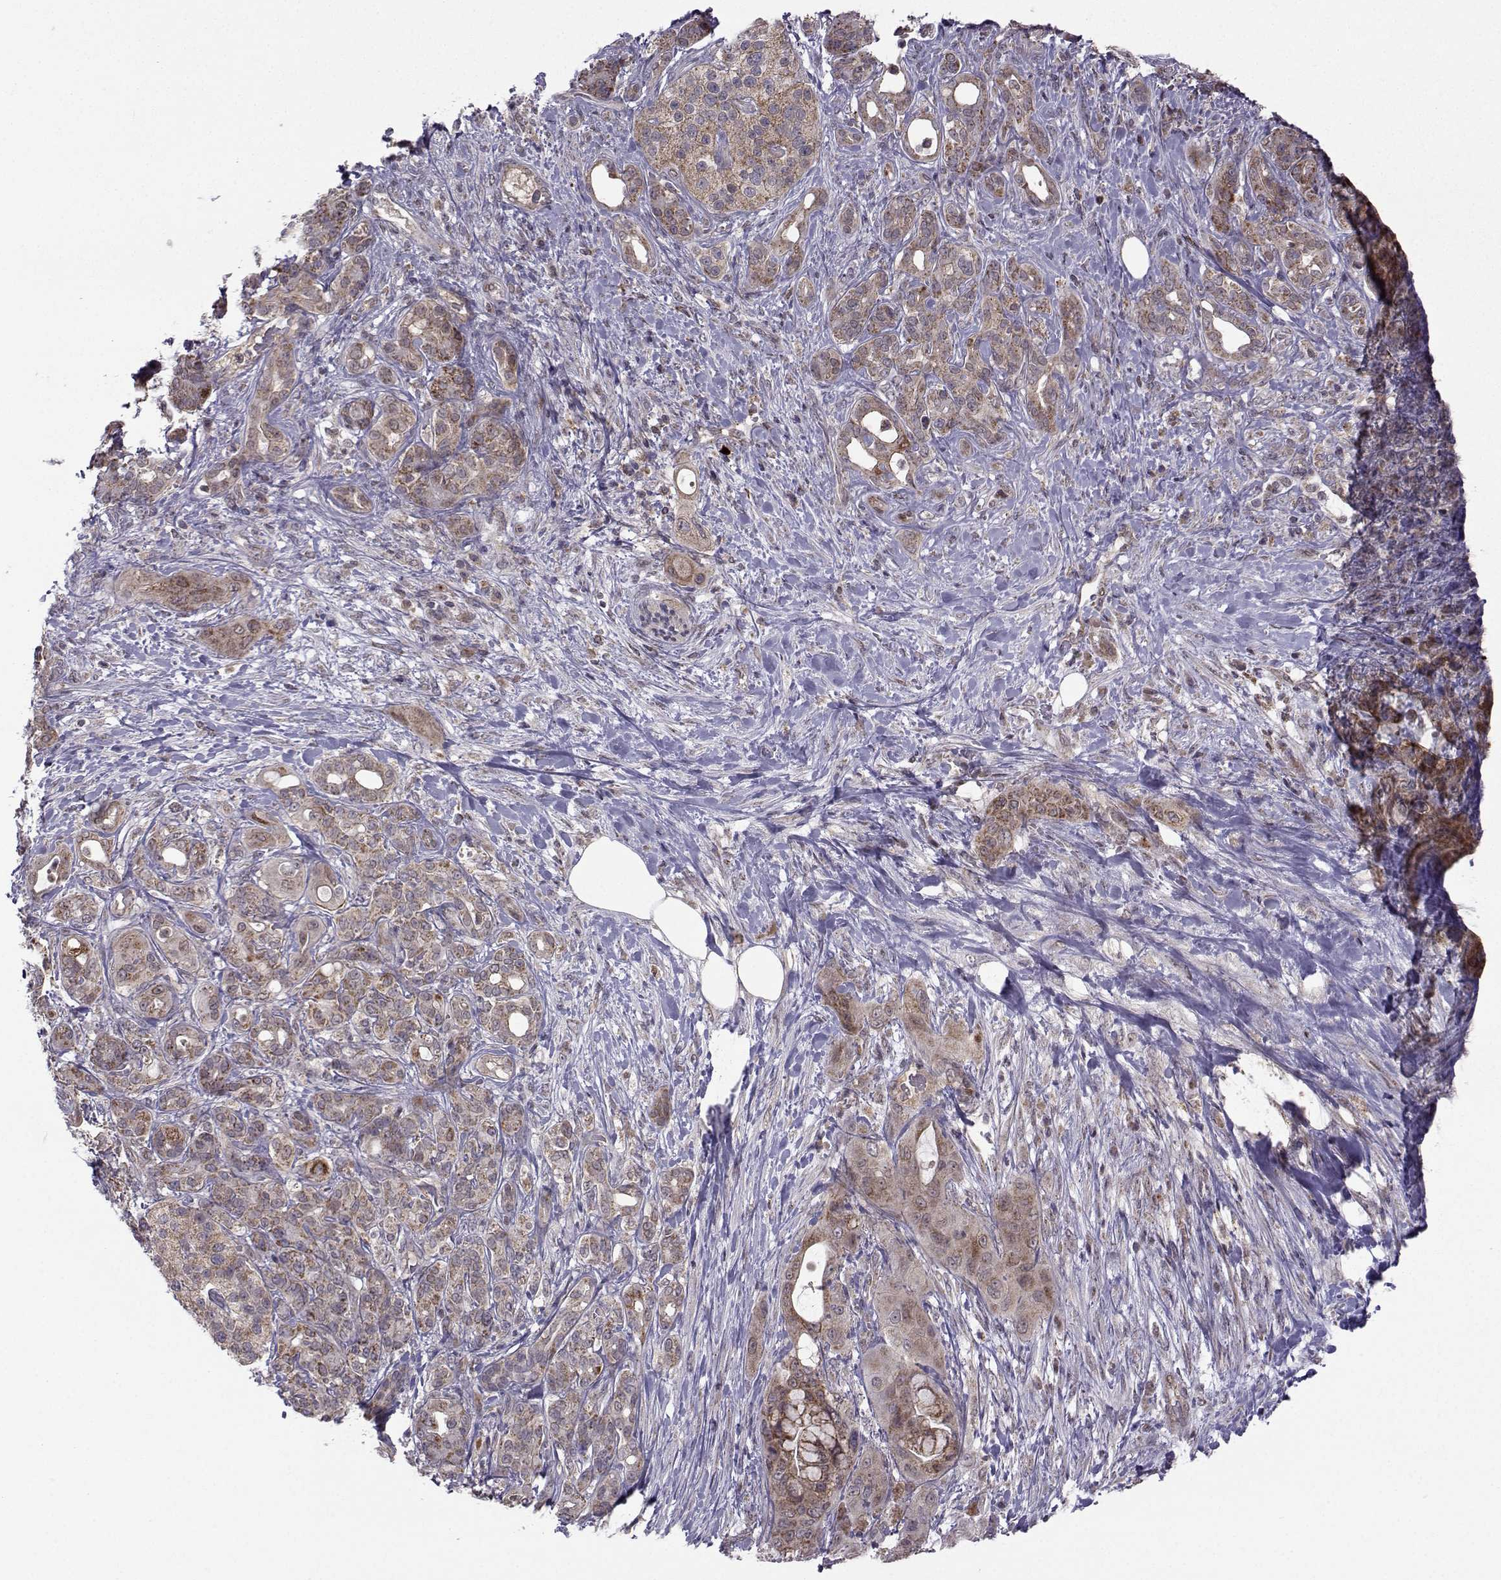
{"staining": {"intensity": "moderate", "quantity": ">75%", "location": "cytoplasmic/membranous"}, "tissue": "pancreatic cancer", "cell_type": "Tumor cells", "image_type": "cancer", "snomed": [{"axis": "morphology", "description": "Adenocarcinoma, NOS"}, {"axis": "topography", "description": "Pancreas"}], "caption": "An immunohistochemistry (IHC) histopathology image of neoplastic tissue is shown. Protein staining in brown labels moderate cytoplasmic/membranous positivity in adenocarcinoma (pancreatic) within tumor cells.", "gene": "NECAB3", "patient": {"sex": "male", "age": 71}}